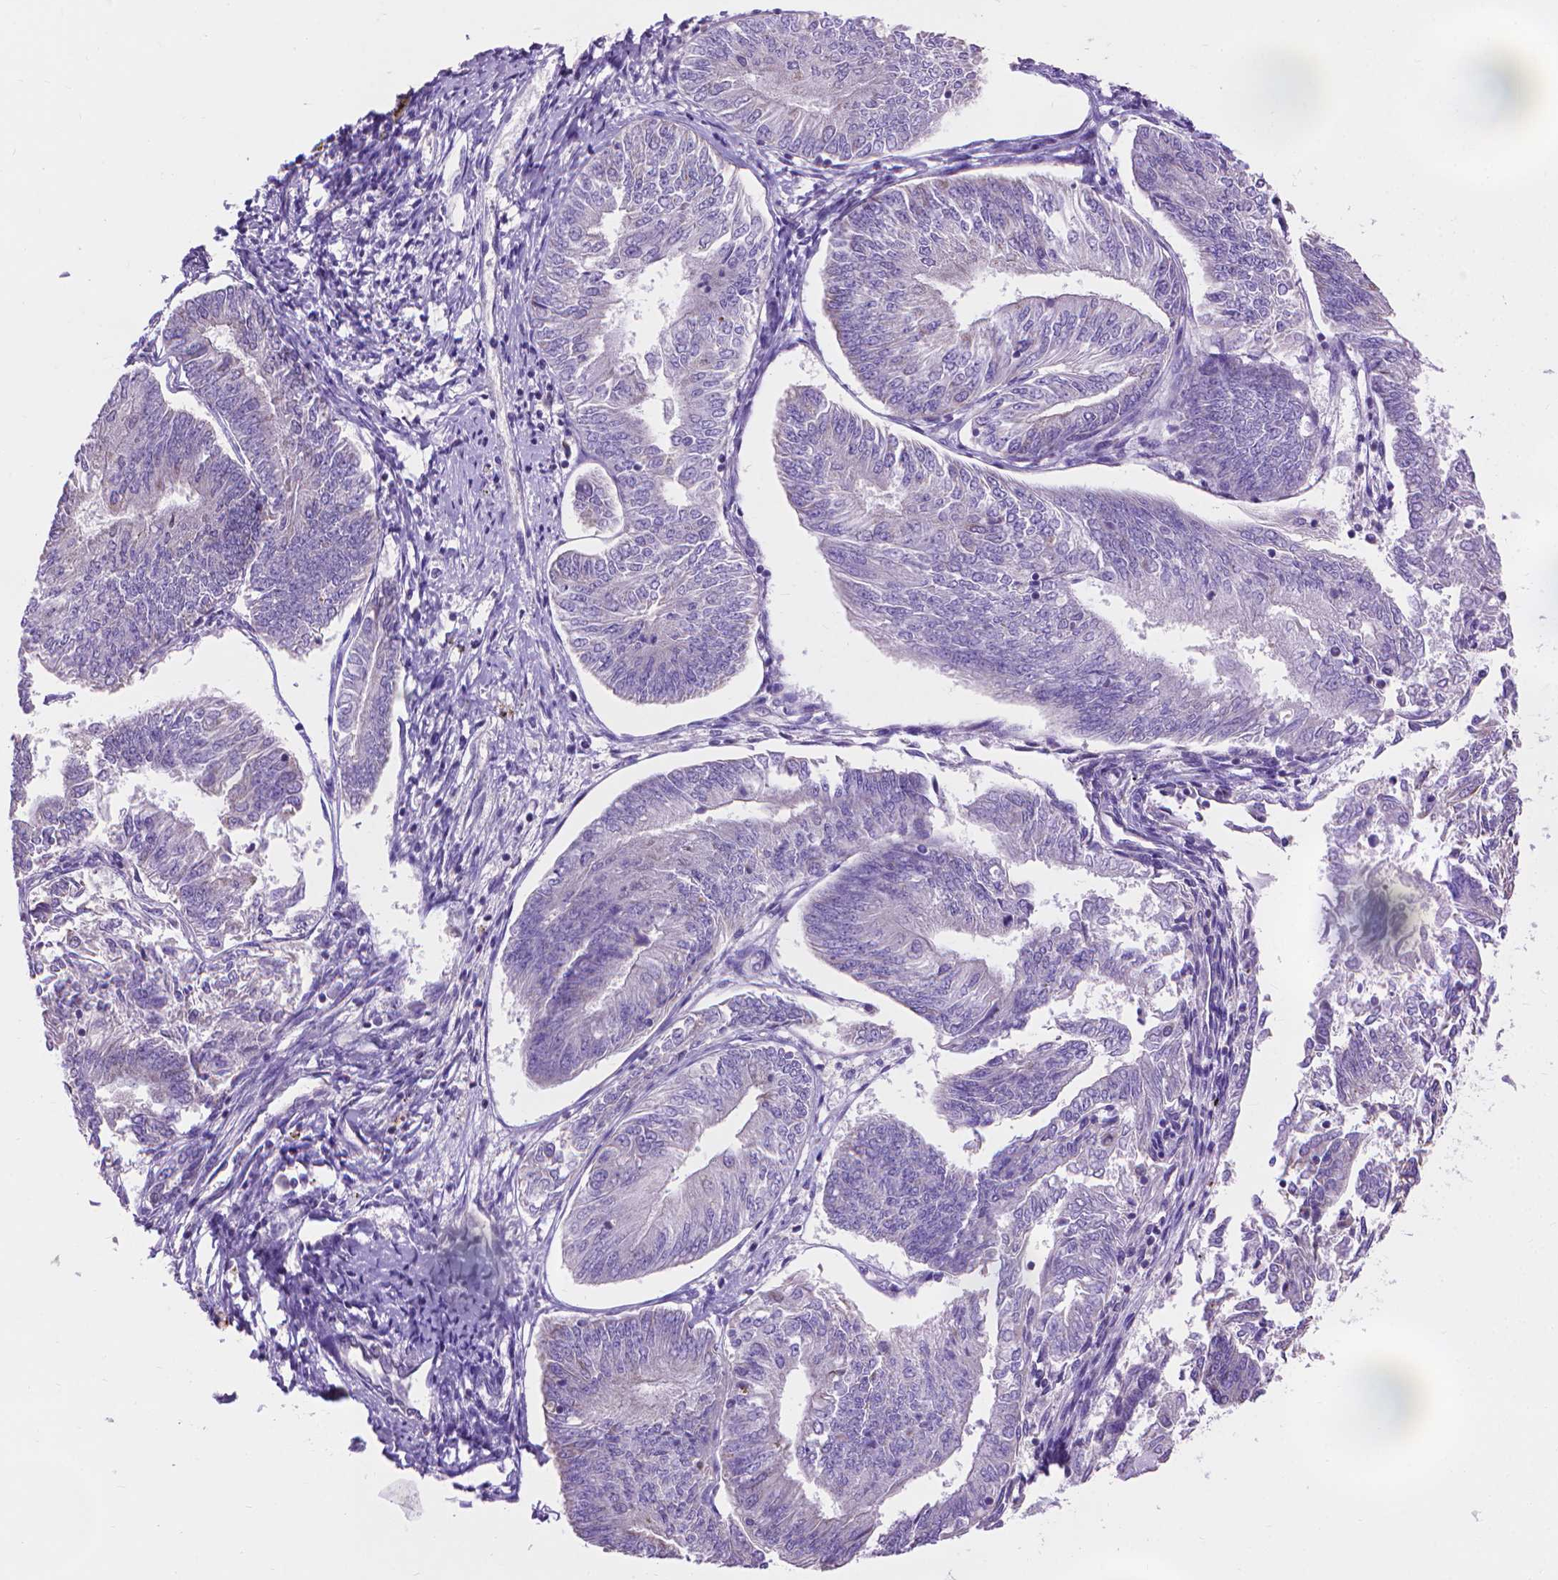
{"staining": {"intensity": "negative", "quantity": "none", "location": "none"}, "tissue": "endometrial cancer", "cell_type": "Tumor cells", "image_type": "cancer", "snomed": [{"axis": "morphology", "description": "Adenocarcinoma, NOS"}, {"axis": "topography", "description": "Endometrium"}], "caption": "A high-resolution histopathology image shows immunohistochemistry (IHC) staining of endometrial adenocarcinoma, which reveals no significant positivity in tumor cells.", "gene": "SYN1", "patient": {"sex": "female", "age": 58}}